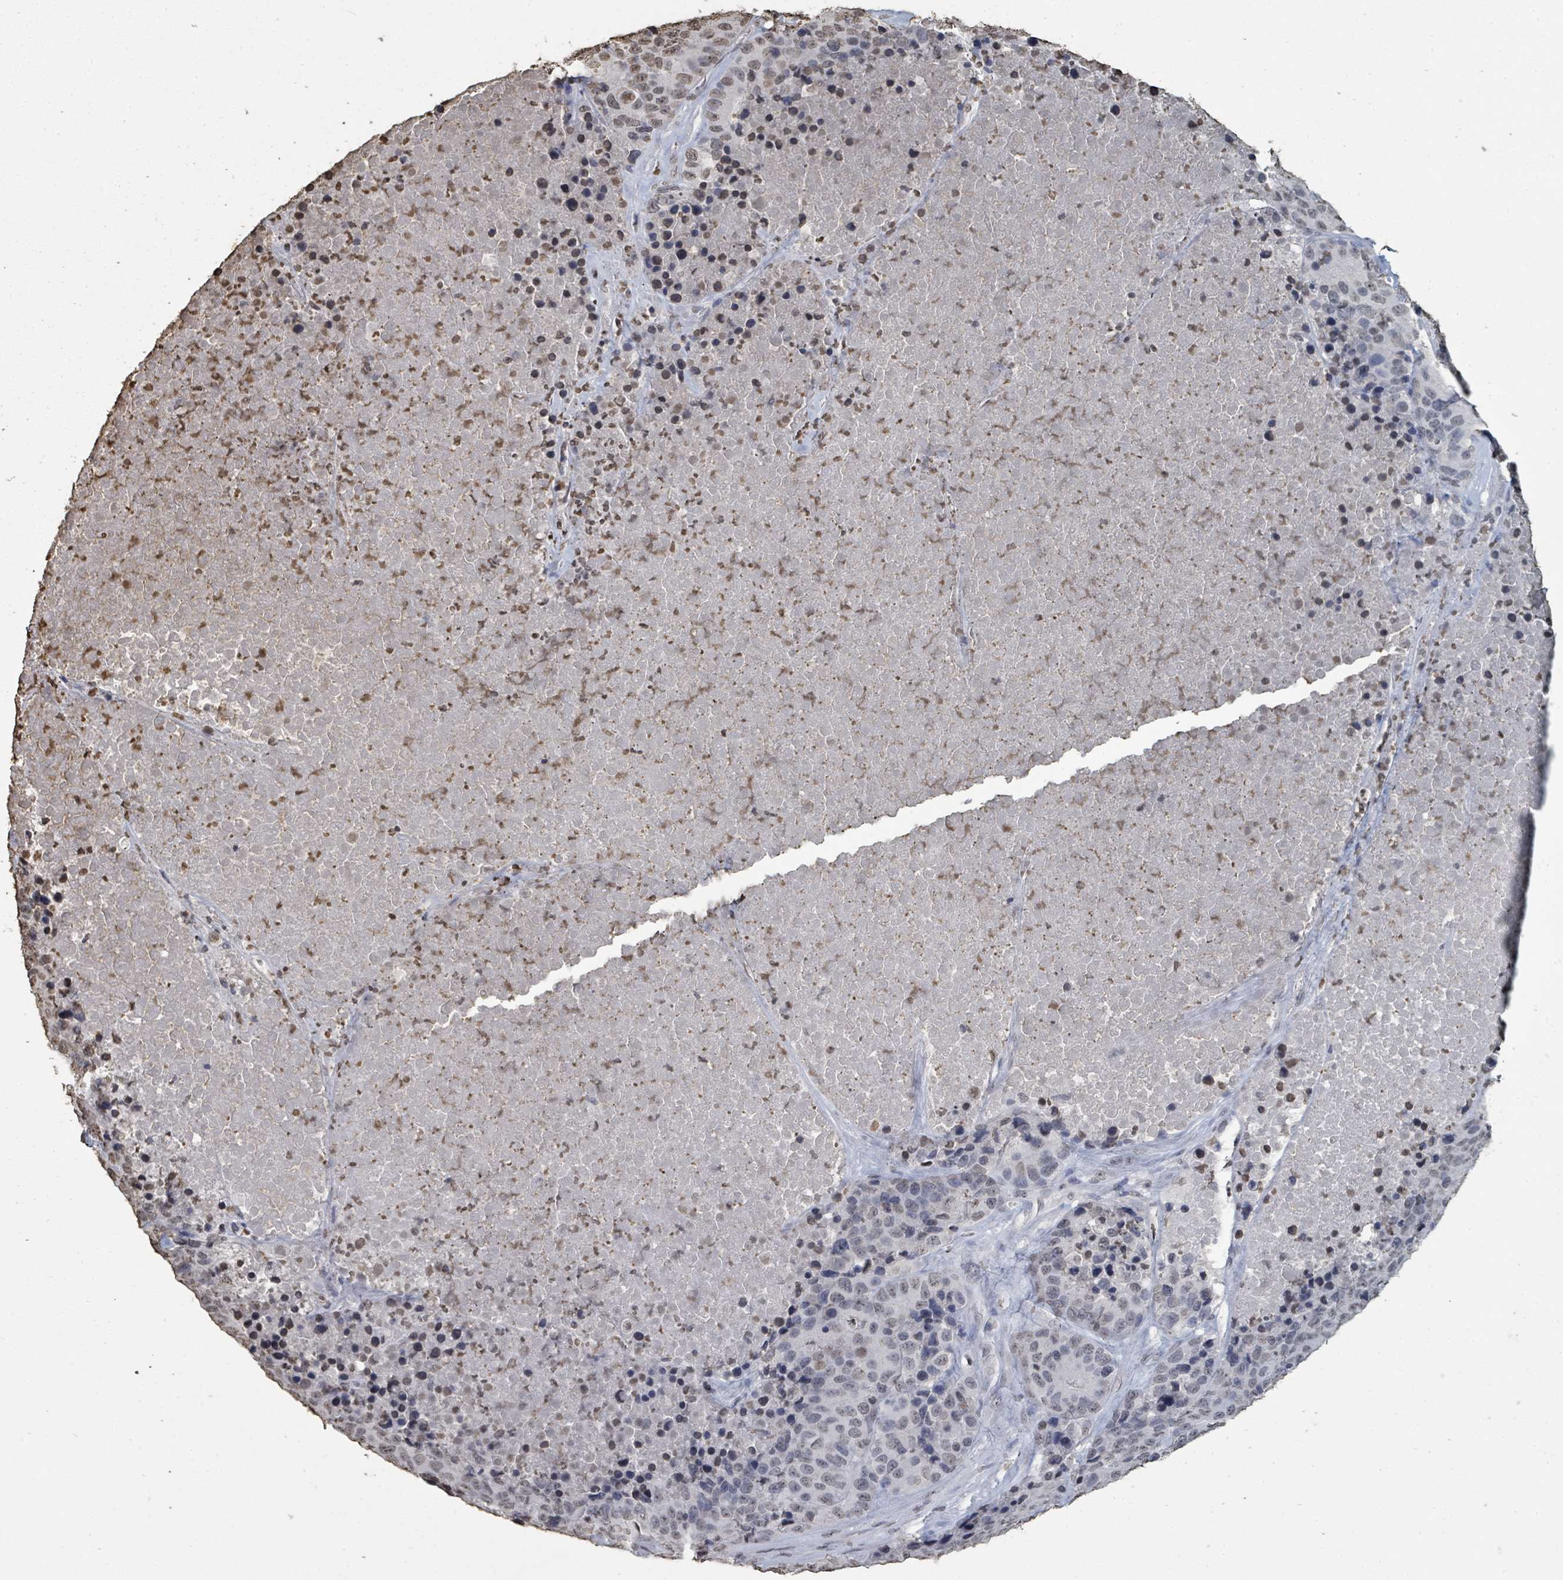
{"staining": {"intensity": "weak", "quantity": "<25%", "location": "nuclear"}, "tissue": "stomach cancer", "cell_type": "Tumor cells", "image_type": "cancer", "snomed": [{"axis": "morphology", "description": "Adenocarcinoma, NOS"}, {"axis": "topography", "description": "Stomach"}], "caption": "The photomicrograph reveals no staining of tumor cells in stomach cancer.", "gene": "MRPS12", "patient": {"sex": "male", "age": 71}}